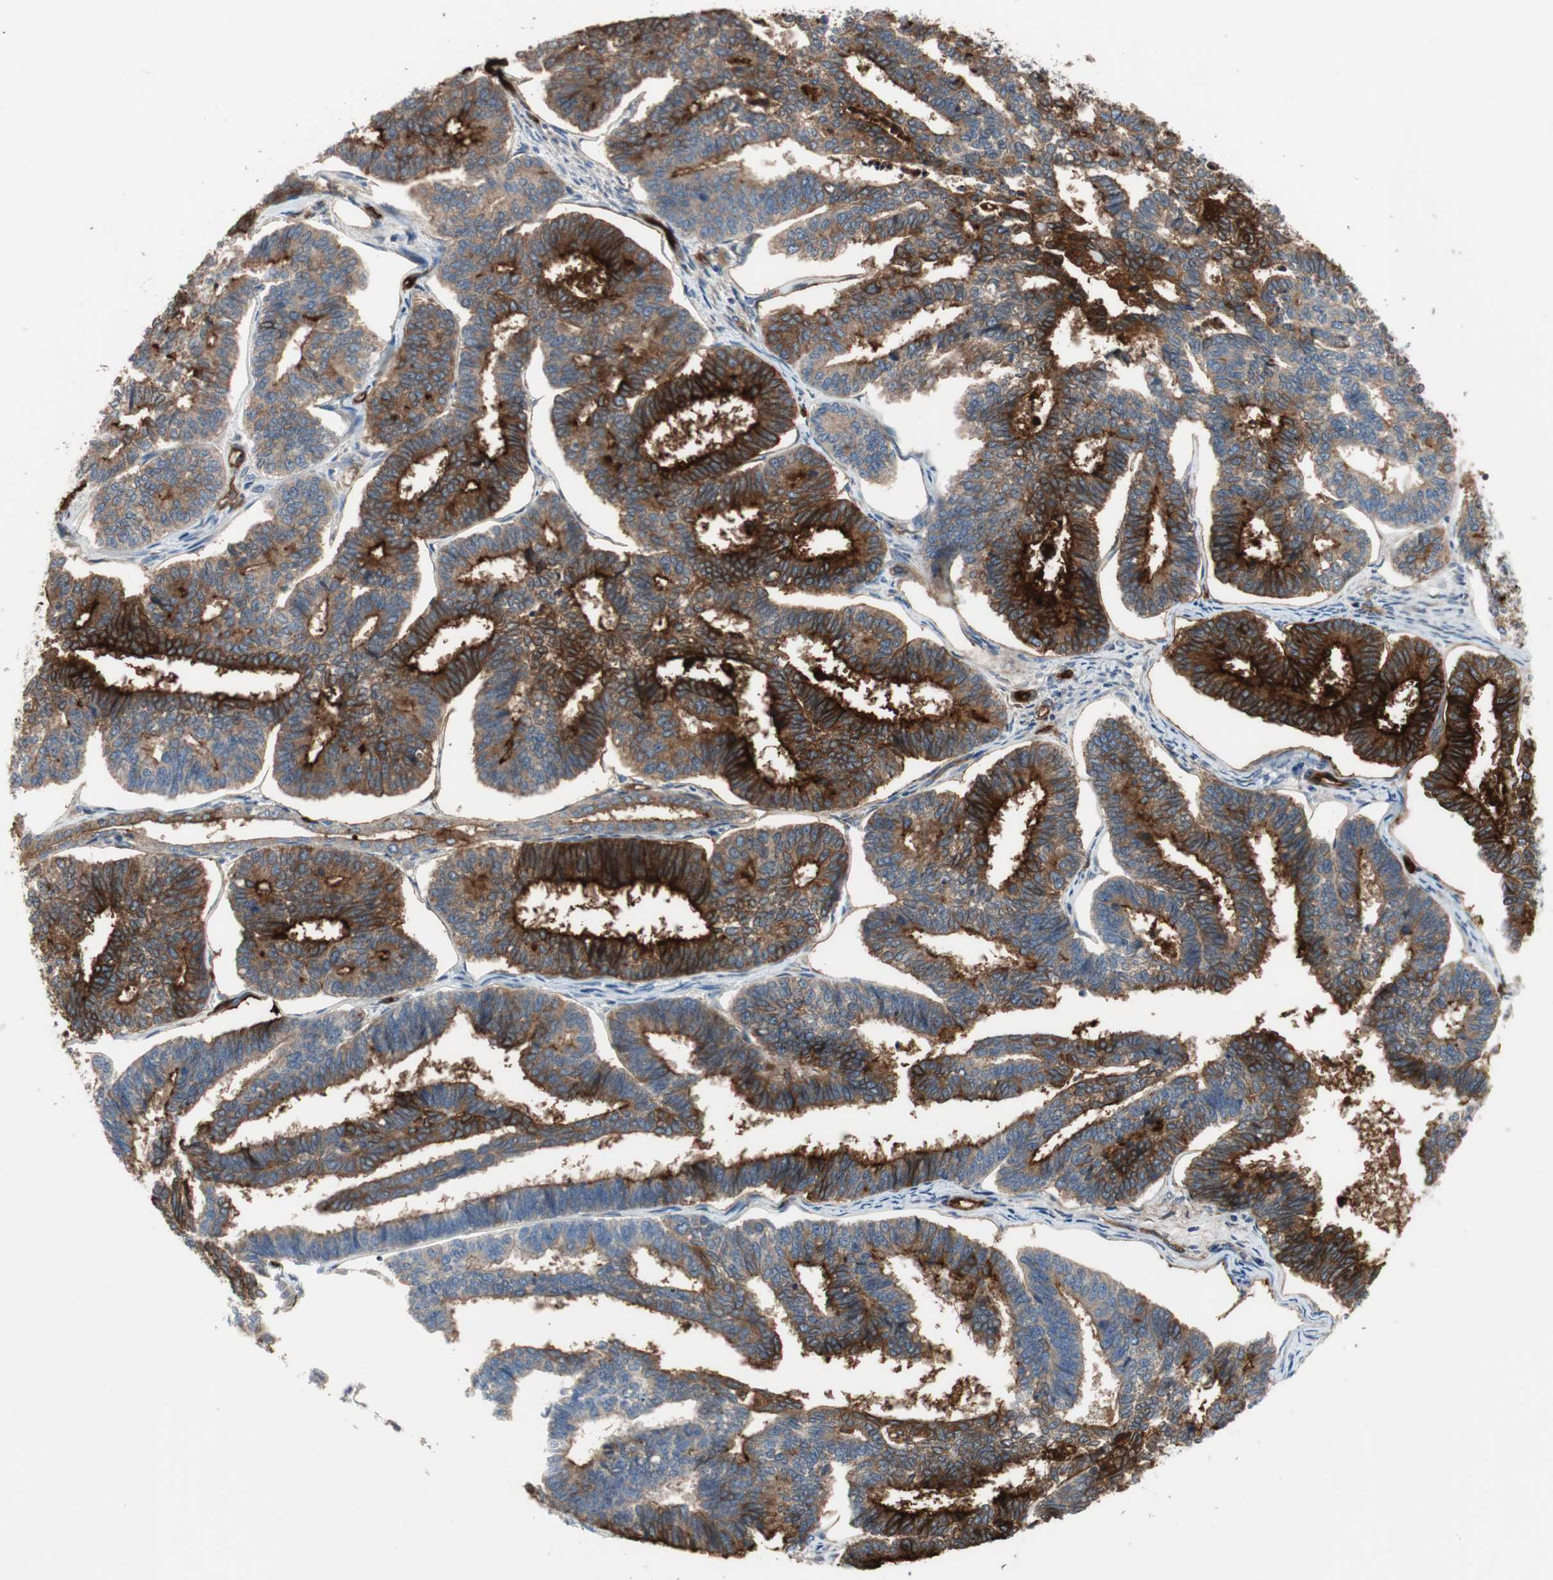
{"staining": {"intensity": "strong", "quantity": "25%-75%", "location": "cytoplasmic/membranous"}, "tissue": "endometrial cancer", "cell_type": "Tumor cells", "image_type": "cancer", "snomed": [{"axis": "morphology", "description": "Adenocarcinoma, NOS"}, {"axis": "topography", "description": "Endometrium"}], "caption": "Endometrial cancer stained for a protein reveals strong cytoplasmic/membranous positivity in tumor cells. (Stains: DAB in brown, nuclei in blue, Microscopy: brightfield microscopy at high magnification).", "gene": "ALPL", "patient": {"sex": "female", "age": 70}}